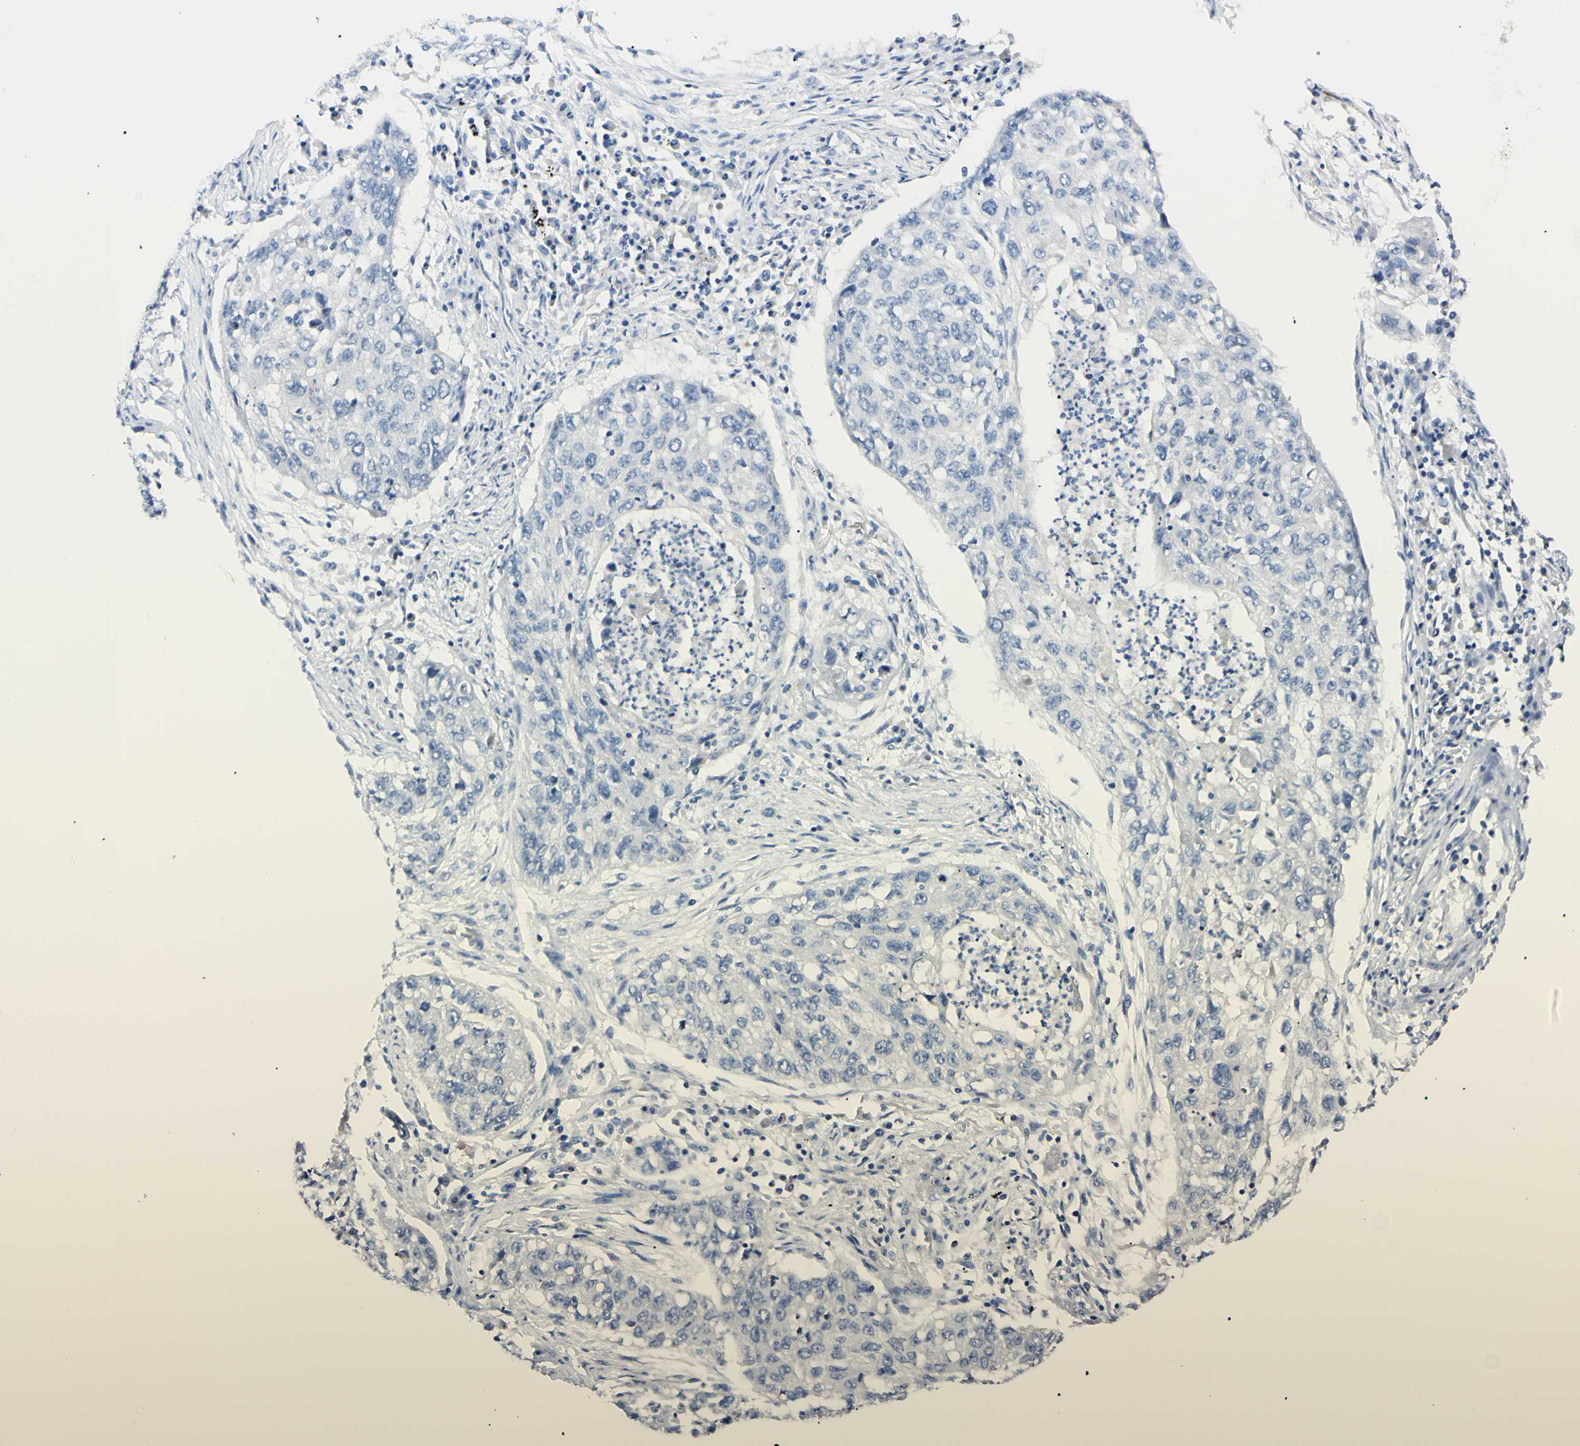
{"staining": {"intensity": "negative", "quantity": "none", "location": "none"}, "tissue": "lung cancer", "cell_type": "Tumor cells", "image_type": "cancer", "snomed": [{"axis": "morphology", "description": "Squamous cell carcinoma, NOS"}, {"axis": "topography", "description": "Lung"}], "caption": "Protein analysis of lung cancer (squamous cell carcinoma) demonstrates no significant expression in tumor cells.", "gene": "FOLH1", "patient": {"sex": "female", "age": 63}}